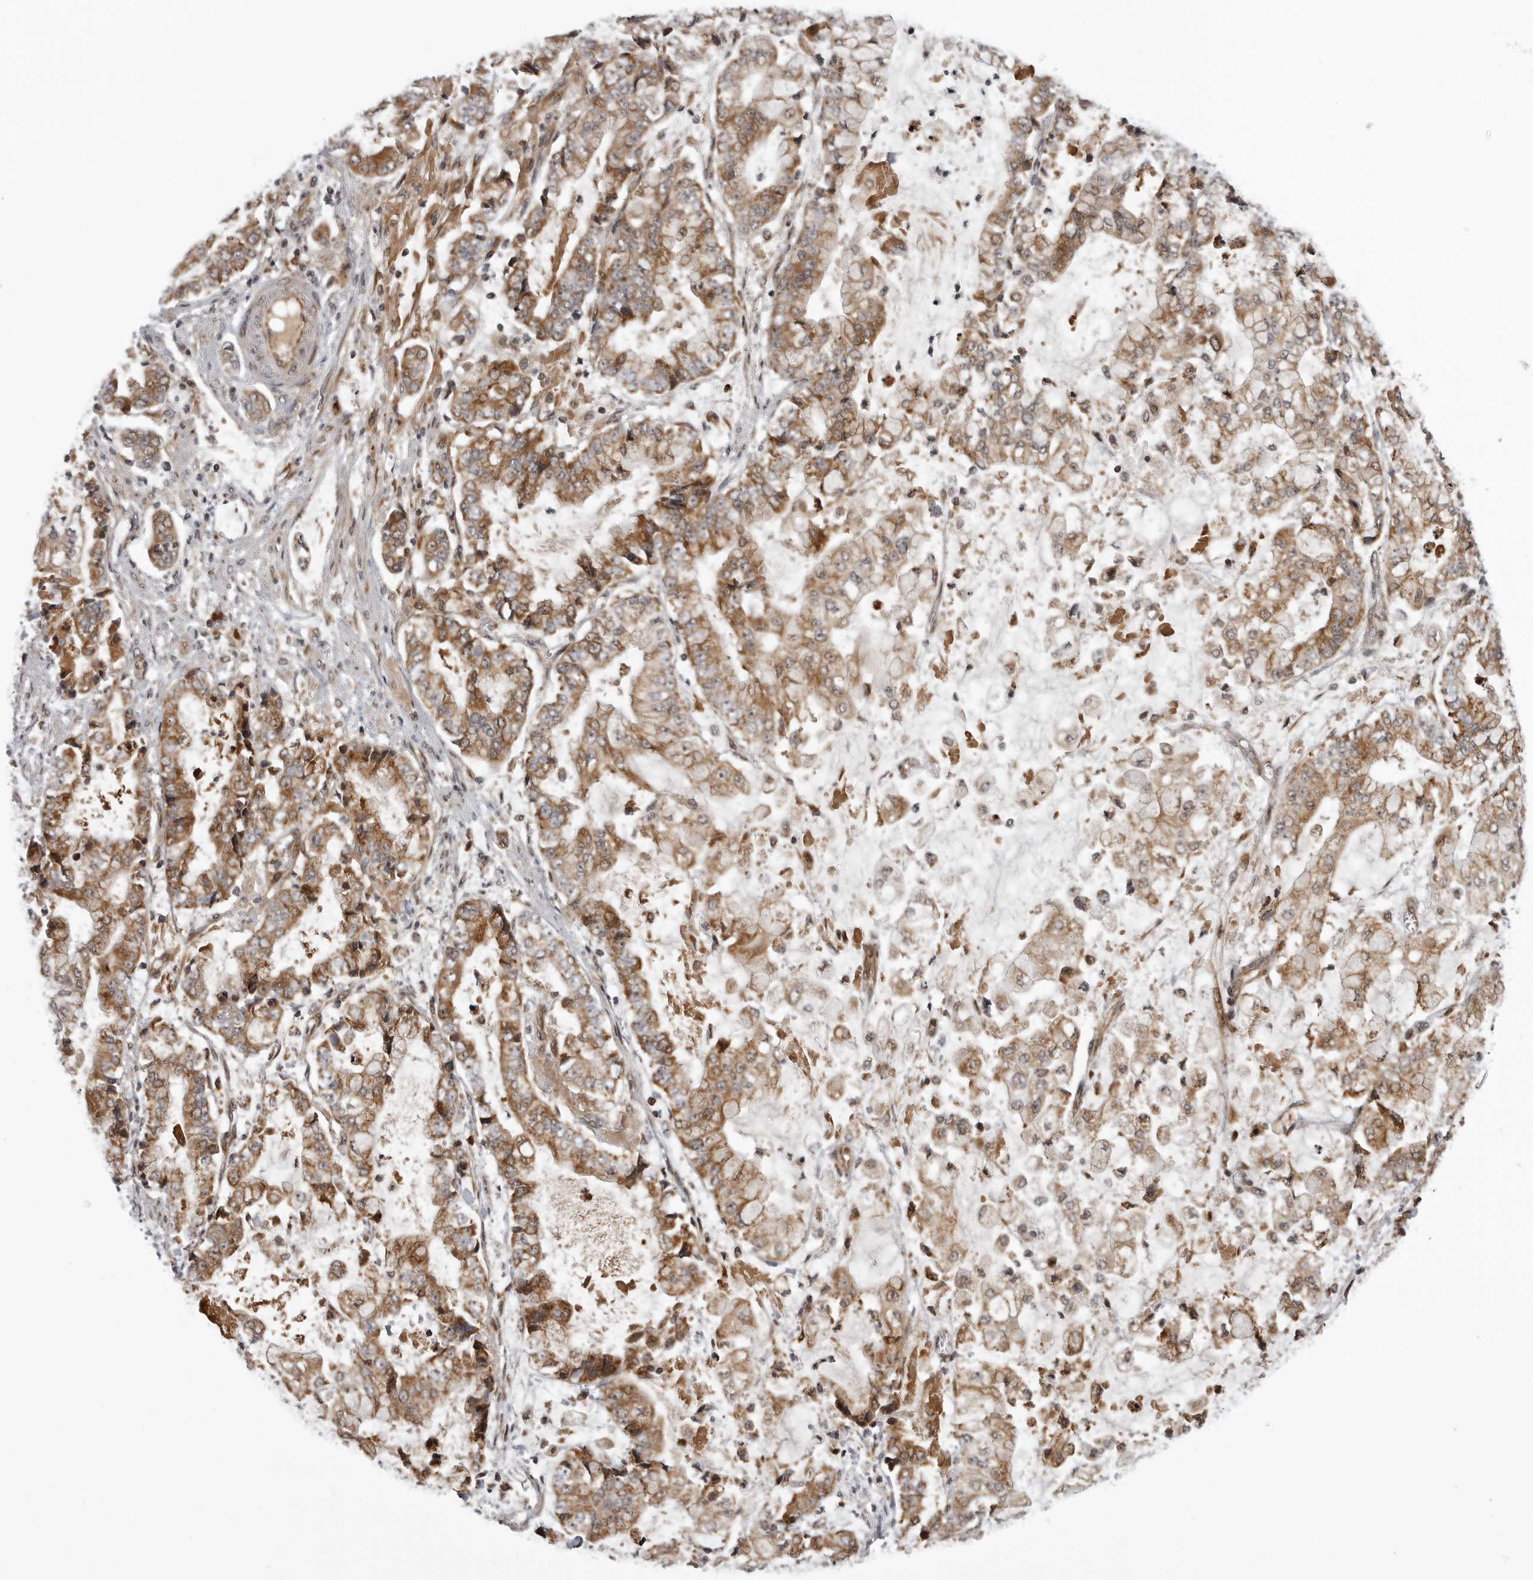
{"staining": {"intensity": "moderate", "quantity": ">75%", "location": "cytoplasmic/membranous"}, "tissue": "stomach cancer", "cell_type": "Tumor cells", "image_type": "cancer", "snomed": [{"axis": "morphology", "description": "Adenocarcinoma, NOS"}, {"axis": "topography", "description": "Stomach"}], "caption": "Immunohistochemical staining of human stomach adenocarcinoma exhibits moderate cytoplasmic/membranous protein positivity in about >75% of tumor cells. The protein of interest is shown in brown color, while the nuclei are stained blue.", "gene": "GCSAML", "patient": {"sex": "male", "age": 76}}